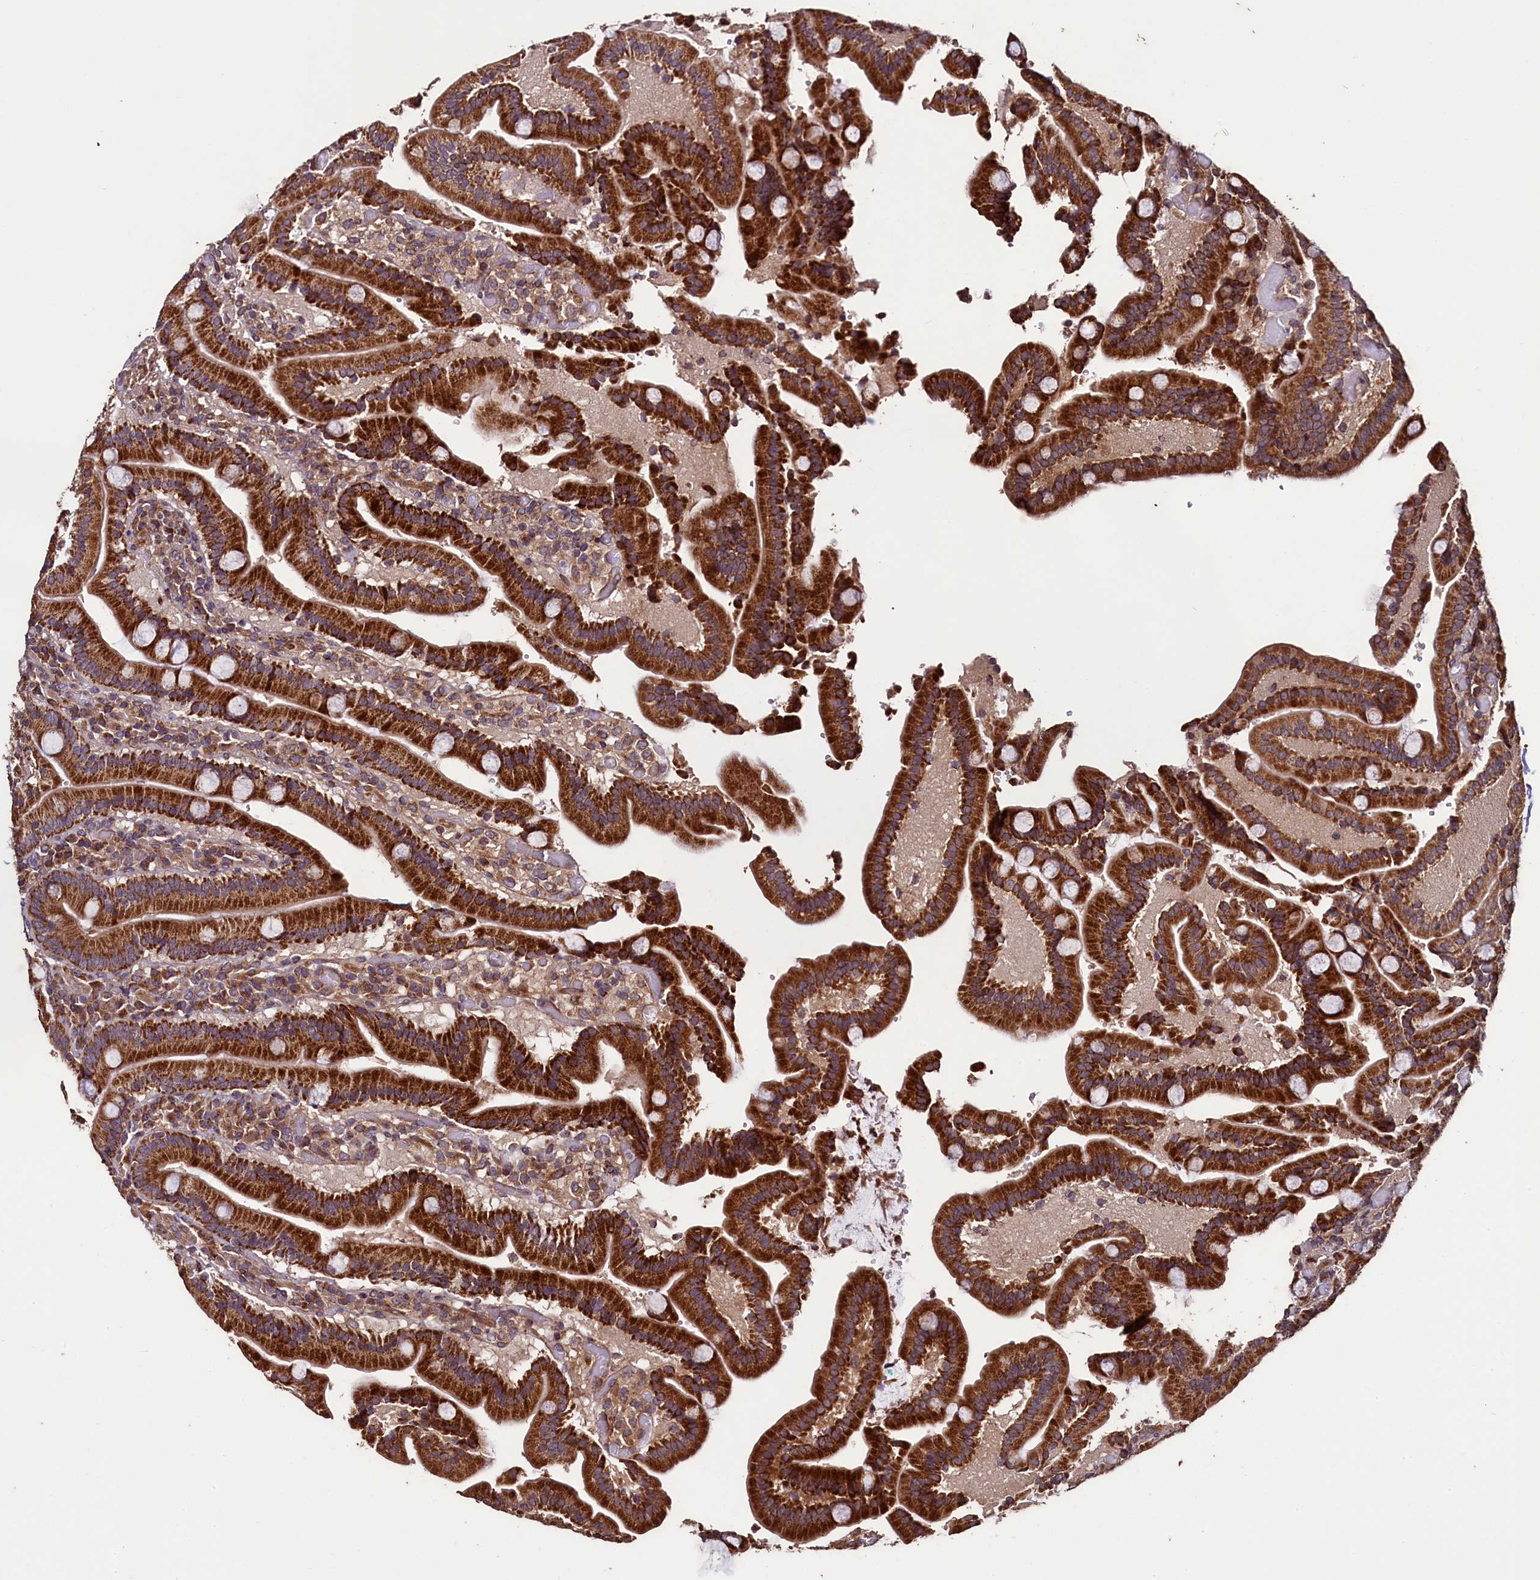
{"staining": {"intensity": "strong", "quantity": ">75%", "location": "cytoplasmic/membranous"}, "tissue": "duodenum", "cell_type": "Glandular cells", "image_type": "normal", "snomed": [{"axis": "morphology", "description": "Normal tissue, NOS"}, {"axis": "topography", "description": "Duodenum"}], "caption": "Duodenum stained with DAB (3,3'-diaminobenzidine) IHC exhibits high levels of strong cytoplasmic/membranous staining in approximately >75% of glandular cells. (DAB (3,3'-diaminobenzidine) IHC with brightfield microscopy, high magnification).", "gene": "RBFA", "patient": {"sex": "female", "age": 62}}